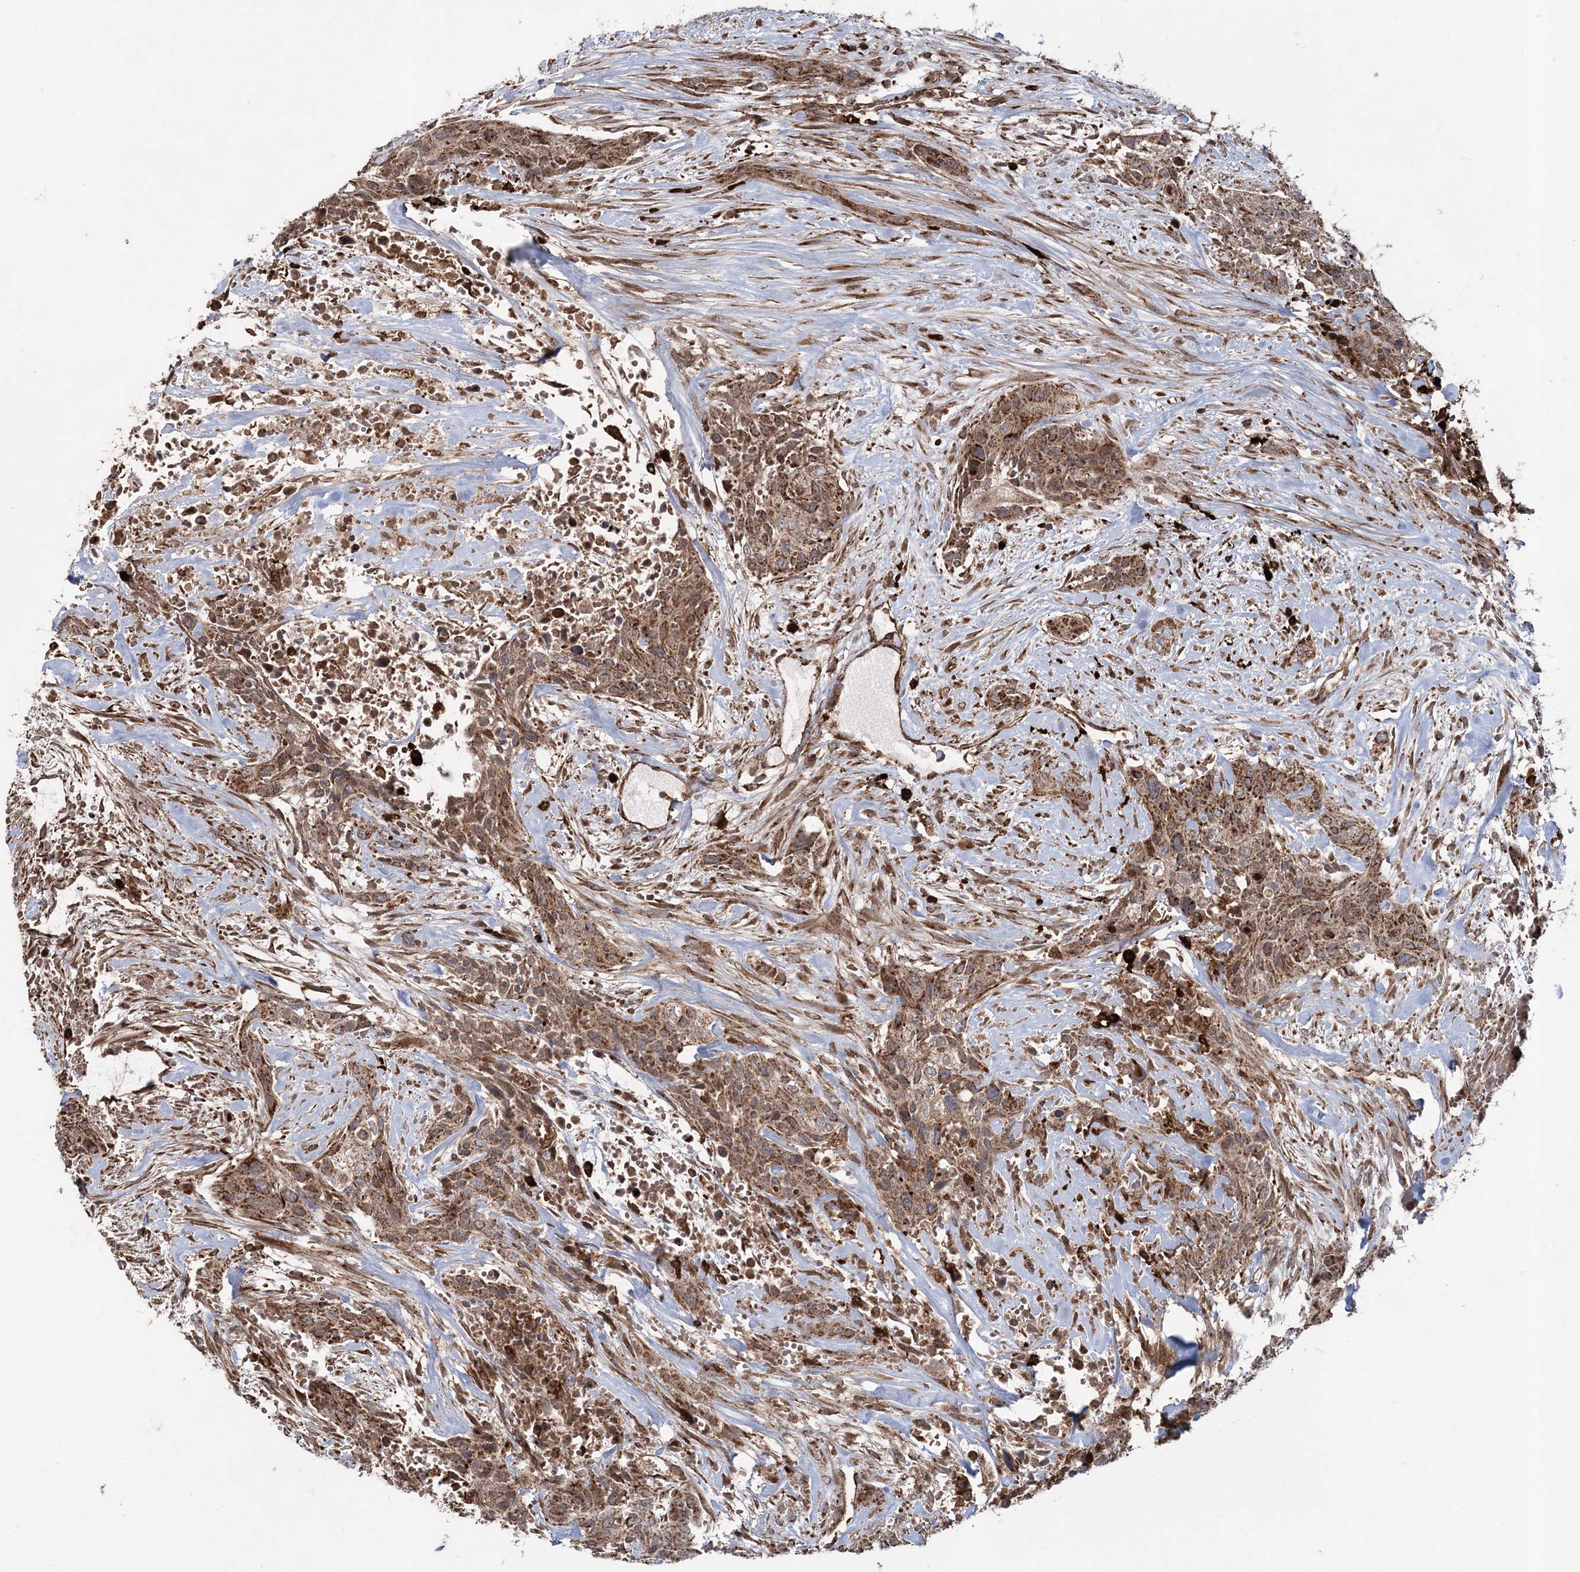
{"staining": {"intensity": "moderate", "quantity": ">75%", "location": "cytoplasmic/membranous"}, "tissue": "urothelial cancer", "cell_type": "Tumor cells", "image_type": "cancer", "snomed": [{"axis": "morphology", "description": "Urothelial carcinoma, High grade"}, {"axis": "topography", "description": "Urinary bladder"}], "caption": "Protein analysis of urothelial carcinoma (high-grade) tissue reveals moderate cytoplasmic/membranous staining in approximately >75% of tumor cells.", "gene": "LRPPRC", "patient": {"sex": "male", "age": 35}}